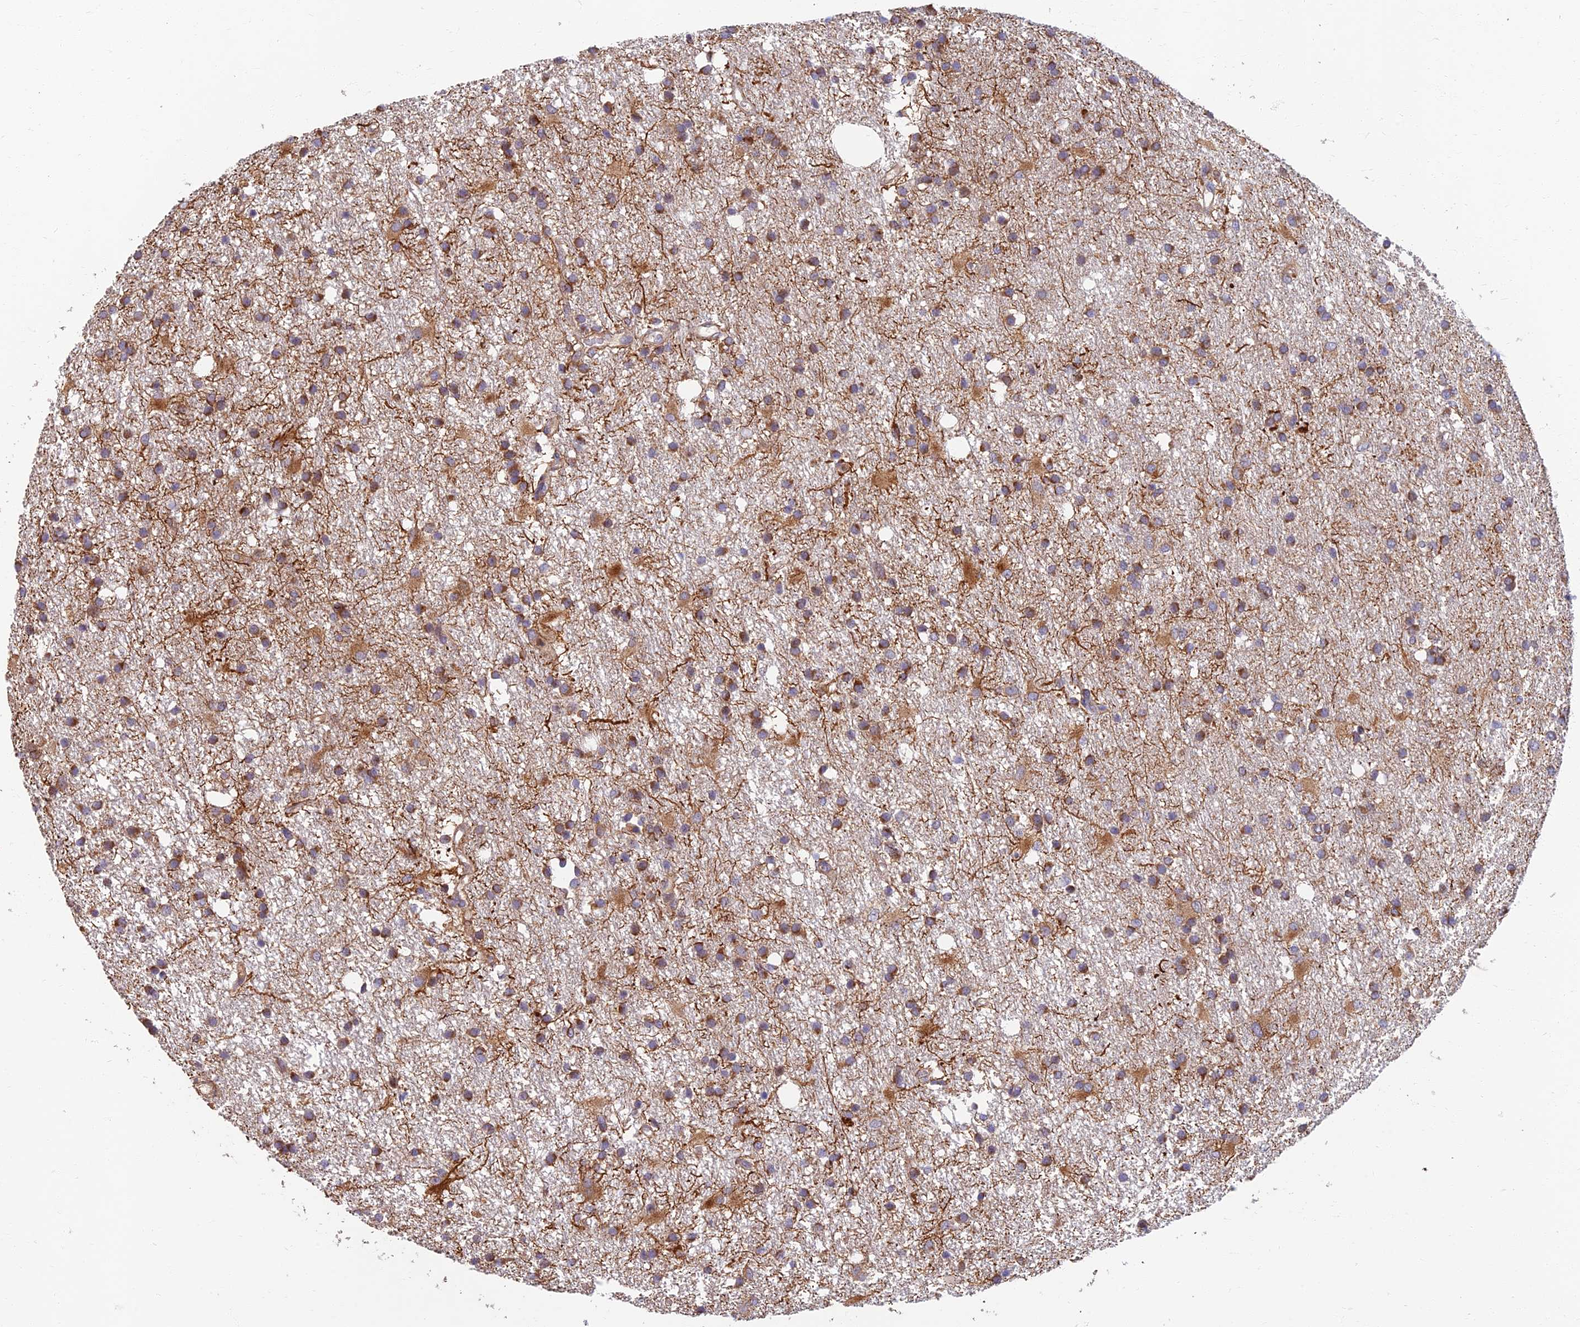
{"staining": {"intensity": "moderate", "quantity": ">75%", "location": "cytoplasmic/membranous"}, "tissue": "glioma", "cell_type": "Tumor cells", "image_type": "cancer", "snomed": [{"axis": "morphology", "description": "Glioma, malignant, High grade"}, {"axis": "topography", "description": "Brain"}], "caption": "DAB immunohistochemical staining of human malignant glioma (high-grade) shows moderate cytoplasmic/membranous protein expression in approximately >75% of tumor cells.", "gene": "SOGA1", "patient": {"sex": "male", "age": 77}}